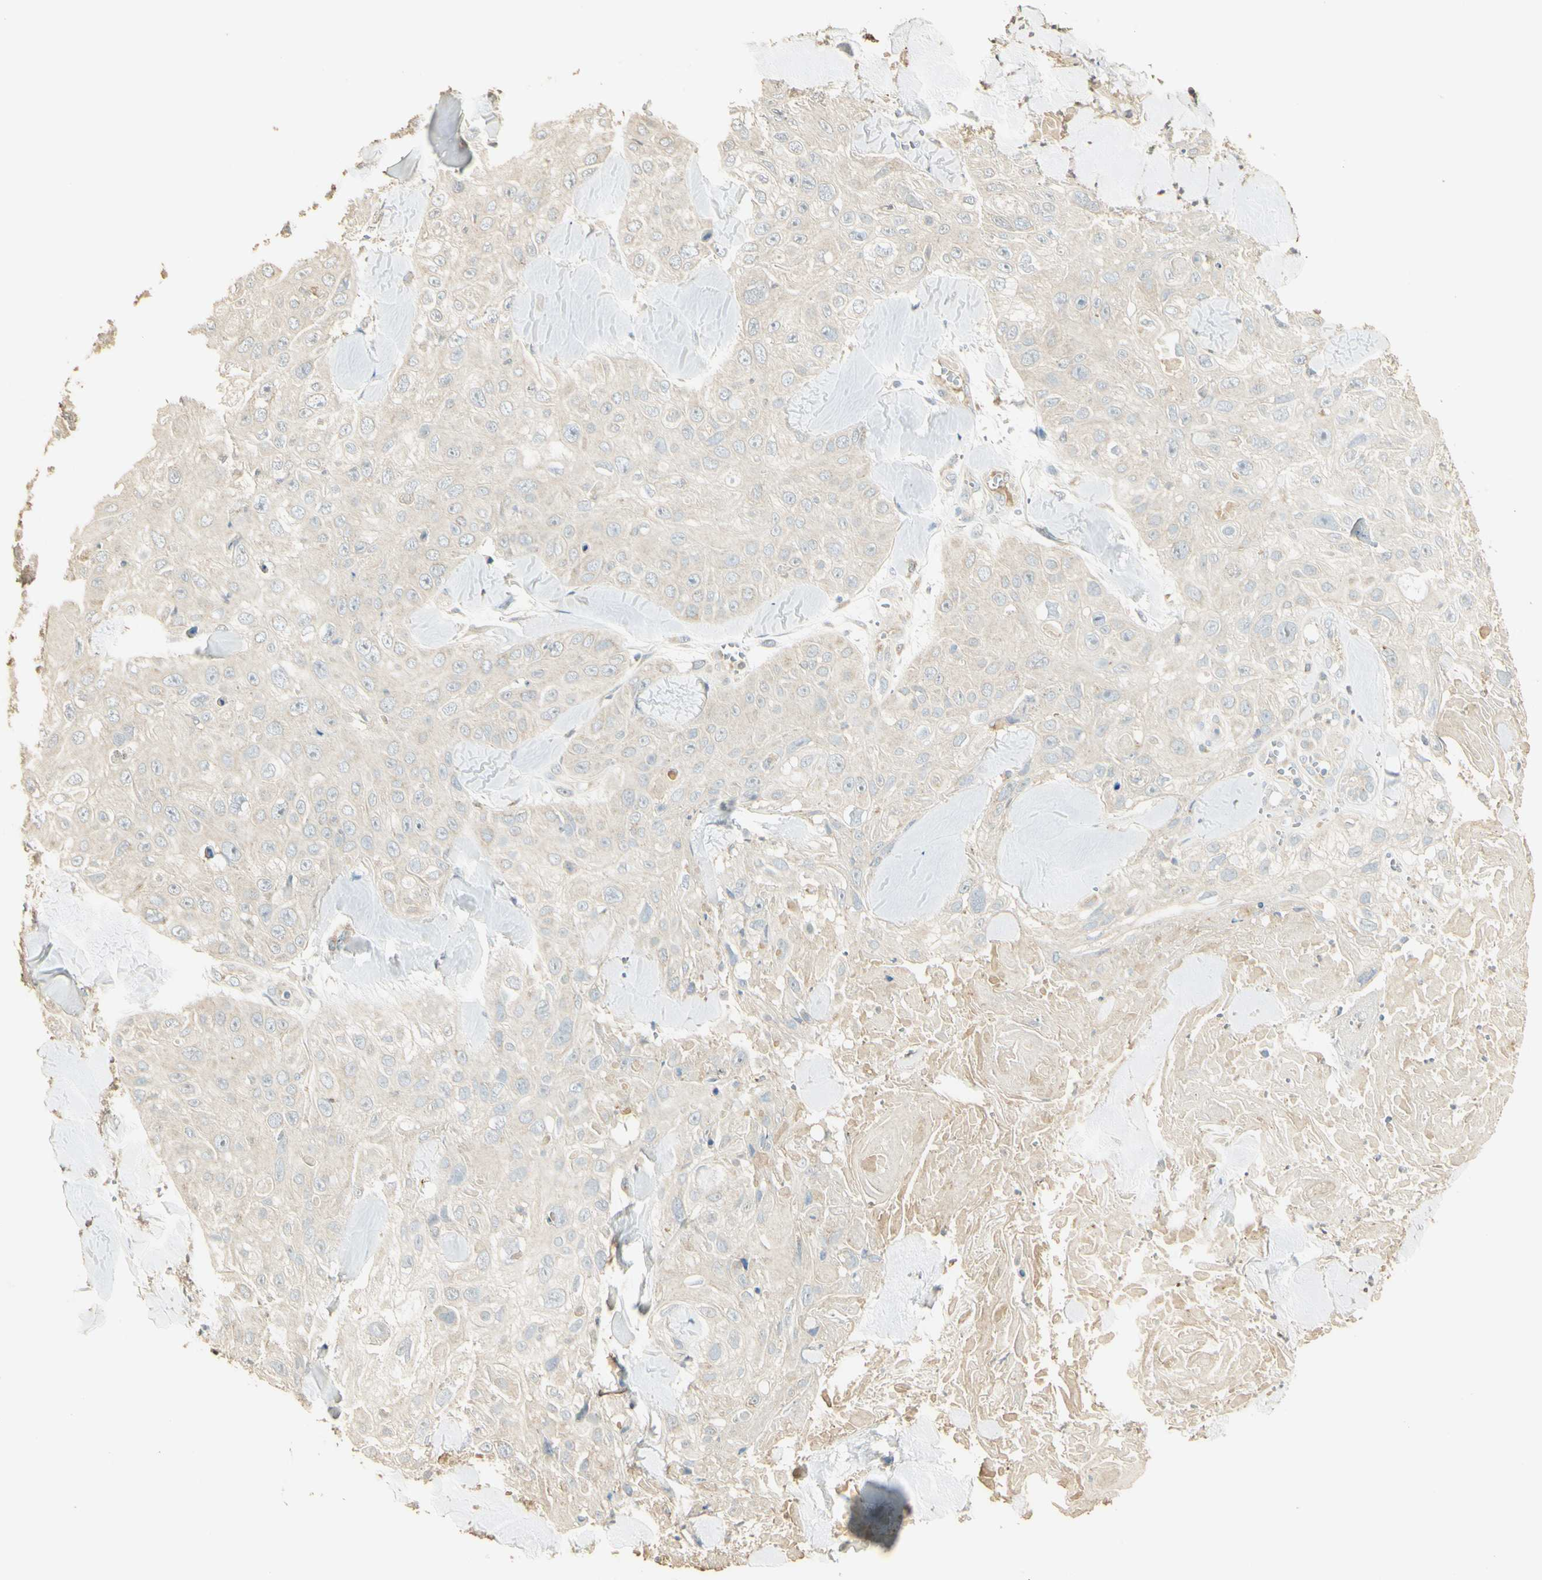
{"staining": {"intensity": "negative", "quantity": "none", "location": "none"}, "tissue": "skin cancer", "cell_type": "Tumor cells", "image_type": "cancer", "snomed": [{"axis": "morphology", "description": "Squamous cell carcinoma, NOS"}, {"axis": "topography", "description": "Skin"}], "caption": "Human skin squamous cell carcinoma stained for a protein using immunohistochemistry demonstrates no staining in tumor cells.", "gene": "UXS1", "patient": {"sex": "male", "age": 86}}